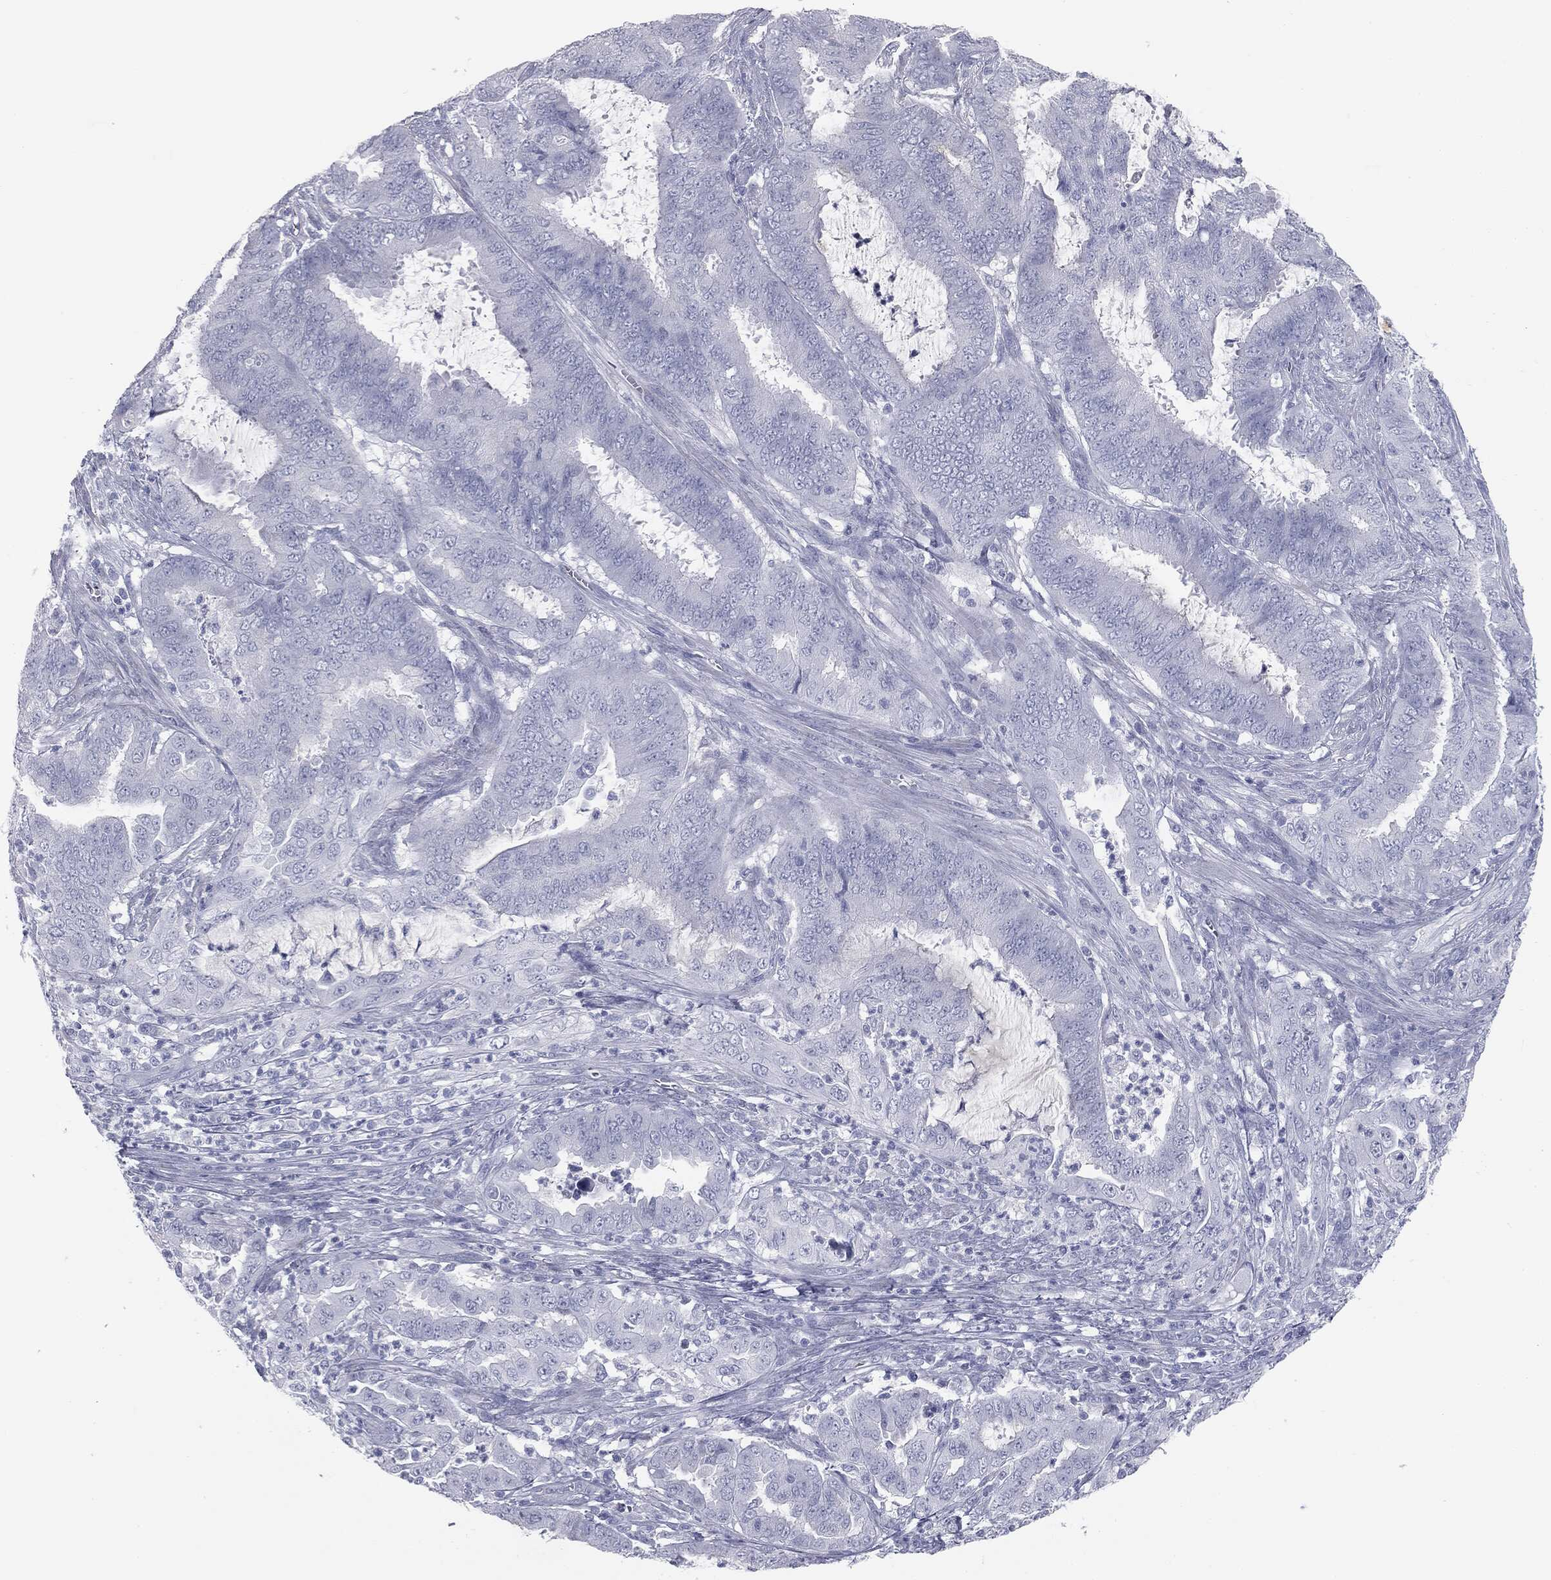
{"staining": {"intensity": "negative", "quantity": "none", "location": "none"}, "tissue": "endometrial cancer", "cell_type": "Tumor cells", "image_type": "cancer", "snomed": [{"axis": "morphology", "description": "Adenocarcinoma, NOS"}, {"axis": "topography", "description": "Endometrium"}], "caption": "IHC micrograph of neoplastic tissue: human adenocarcinoma (endometrial) stained with DAB (3,3'-diaminobenzidine) displays no significant protein staining in tumor cells. (DAB (3,3'-diaminobenzidine) IHC, high magnification).", "gene": "MUC5AC", "patient": {"sex": "female", "age": 51}}